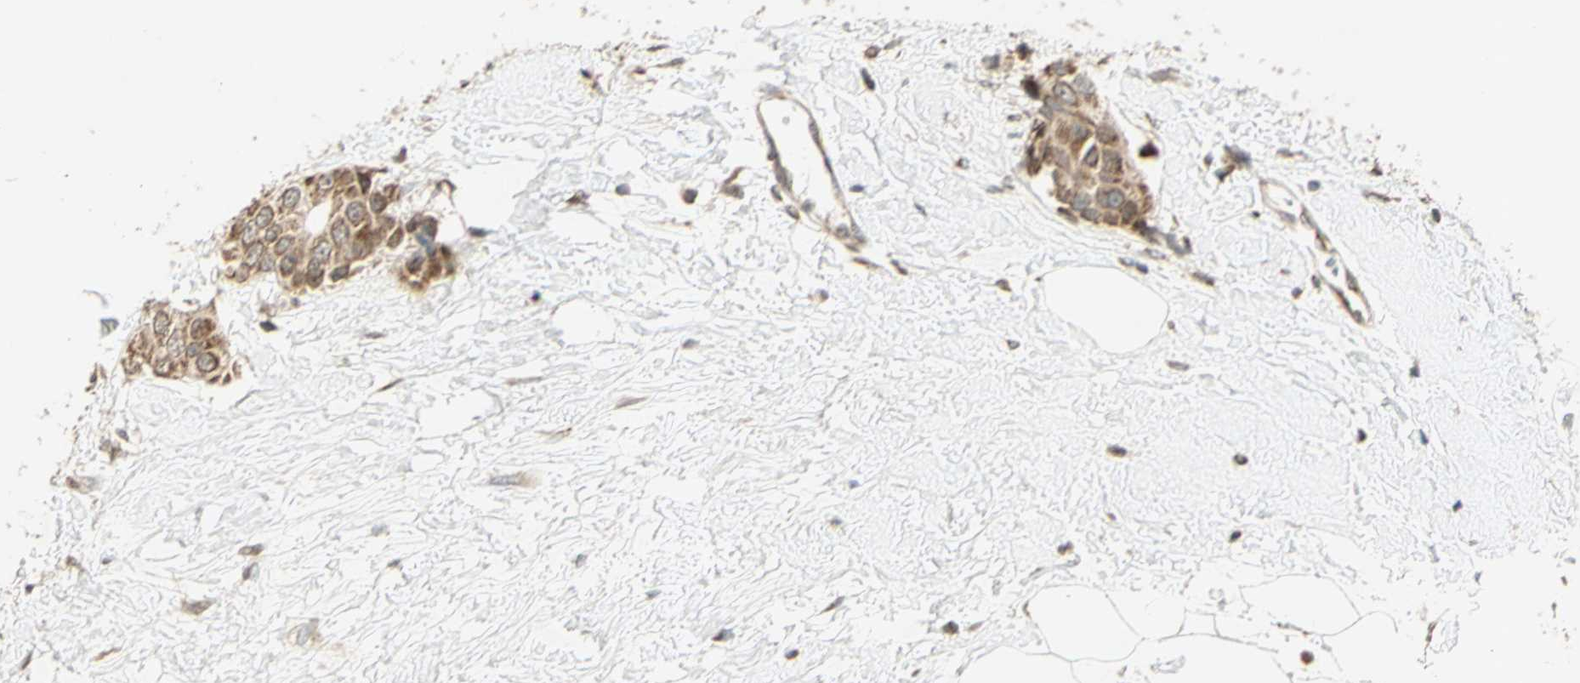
{"staining": {"intensity": "moderate", "quantity": ">75%", "location": "cytoplasmic/membranous"}, "tissue": "breast cancer", "cell_type": "Tumor cells", "image_type": "cancer", "snomed": [{"axis": "morphology", "description": "Normal tissue, NOS"}, {"axis": "morphology", "description": "Duct carcinoma"}, {"axis": "topography", "description": "Breast"}], "caption": "Brown immunohistochemical staining in infiltrating ductal carcinoma (breast) displays moderate cytoplasmic/membranous positivity in about >75% of tumor cells.", "gene": "CCNI", "patient": {"sex": "female", "age": 39}}